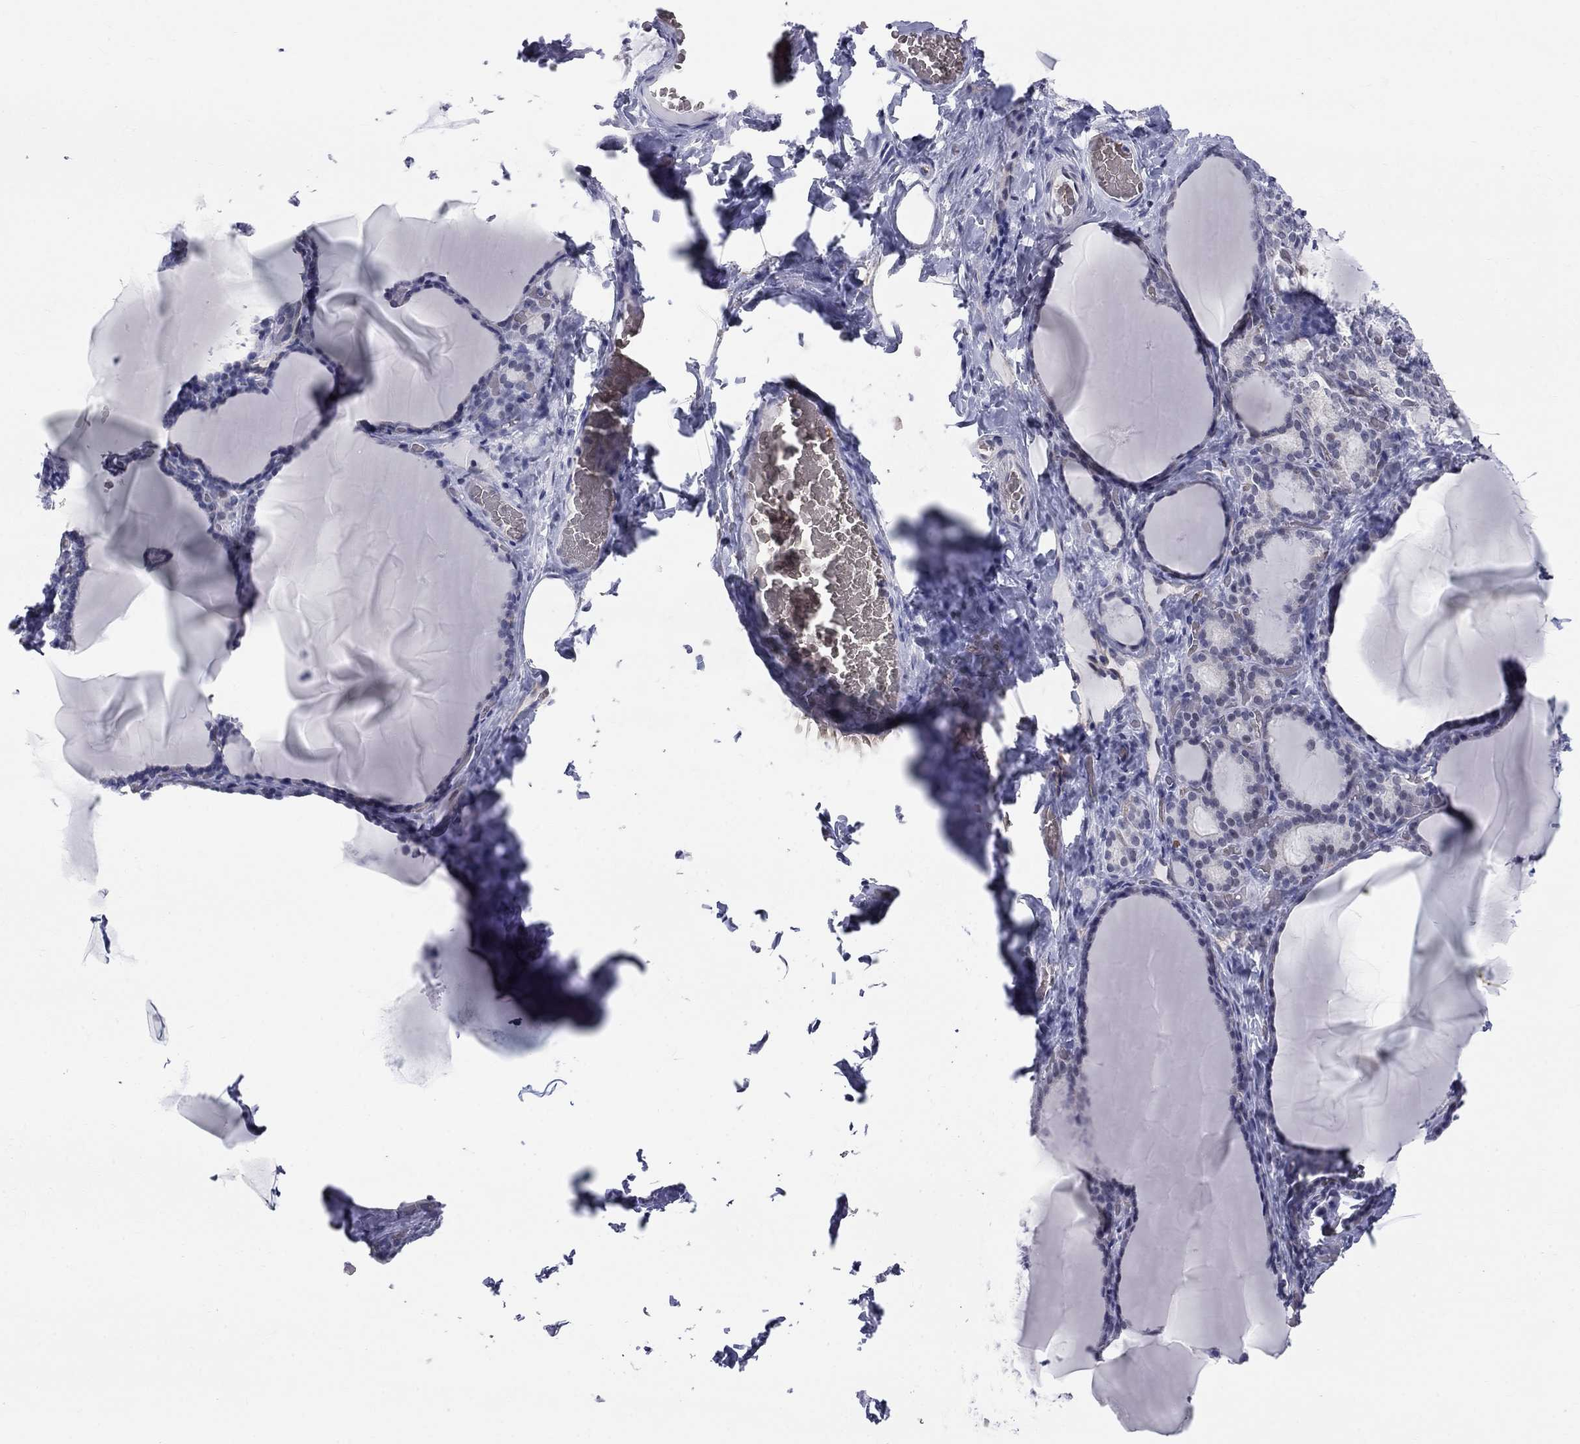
{"staining": {"intensity": "negative", "quantity": "none", "location": "none"}, "tissue": "thyroid gland", "cell_type": "Glandular cells", "image_type": "normal", "snomed": [{"axis": "morphology", "description": "Normal tissue, NOS"}, {"axis": "morphology", "description": "Hyperplasia, NOS"}, {"axis": "topography", "description": "Thyroid gland"}], "caption": "Immunohistochemistry histopathology image of unremarkable human thyroid gland stained for a protein (brown), which reveals no staining in glandular cells.", "gene": "DMTN", "patient": {"sex": "female", "age": 27}}